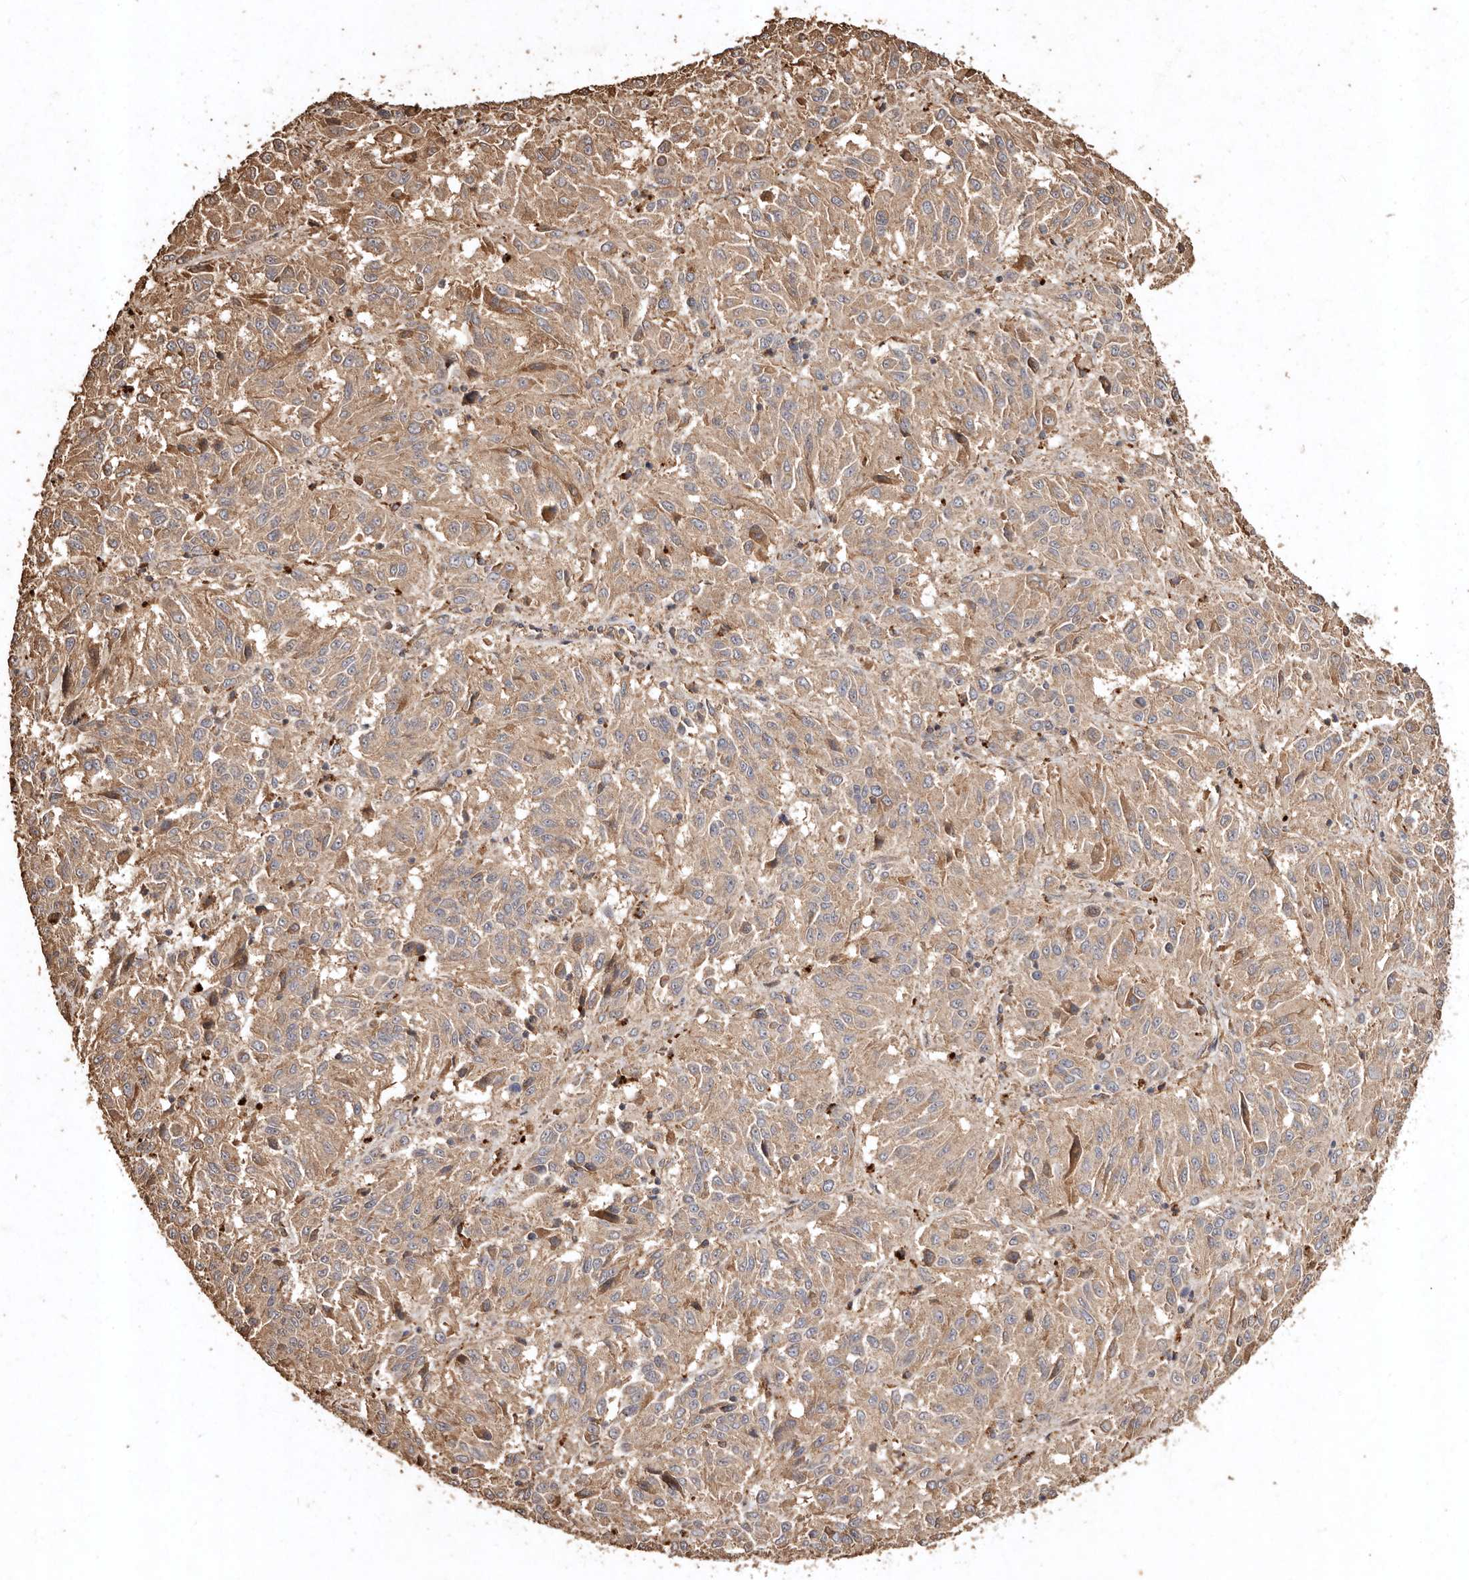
{"staining": {"intensity": "moderate", "quantity": ">75%", "location": "cytoplasmic/membranous"}, "tissue": "melanoma", "cell_type": "Tumor cells", "image_type": "cancer", "snomed": [{"axis": "morphology", "description": "Malignant melanoma, Metastatic site"}, {"axis": "topography", "description": "Lung"}], "caption": "Immunohistochemical staining of malignant melanoma (metastatic site) demonstrates medium levels of moderate cytoplasmic/membranous protein positivity in about >75% of tumor cells. Using DAB (3,3'-diaminobenzidine) (brown) and hematoxylin (blue) stains, captured at high magnification using brightfield microscopy.", "gene": "FARS2", "patient": {"sex": "male", "age": 64}}